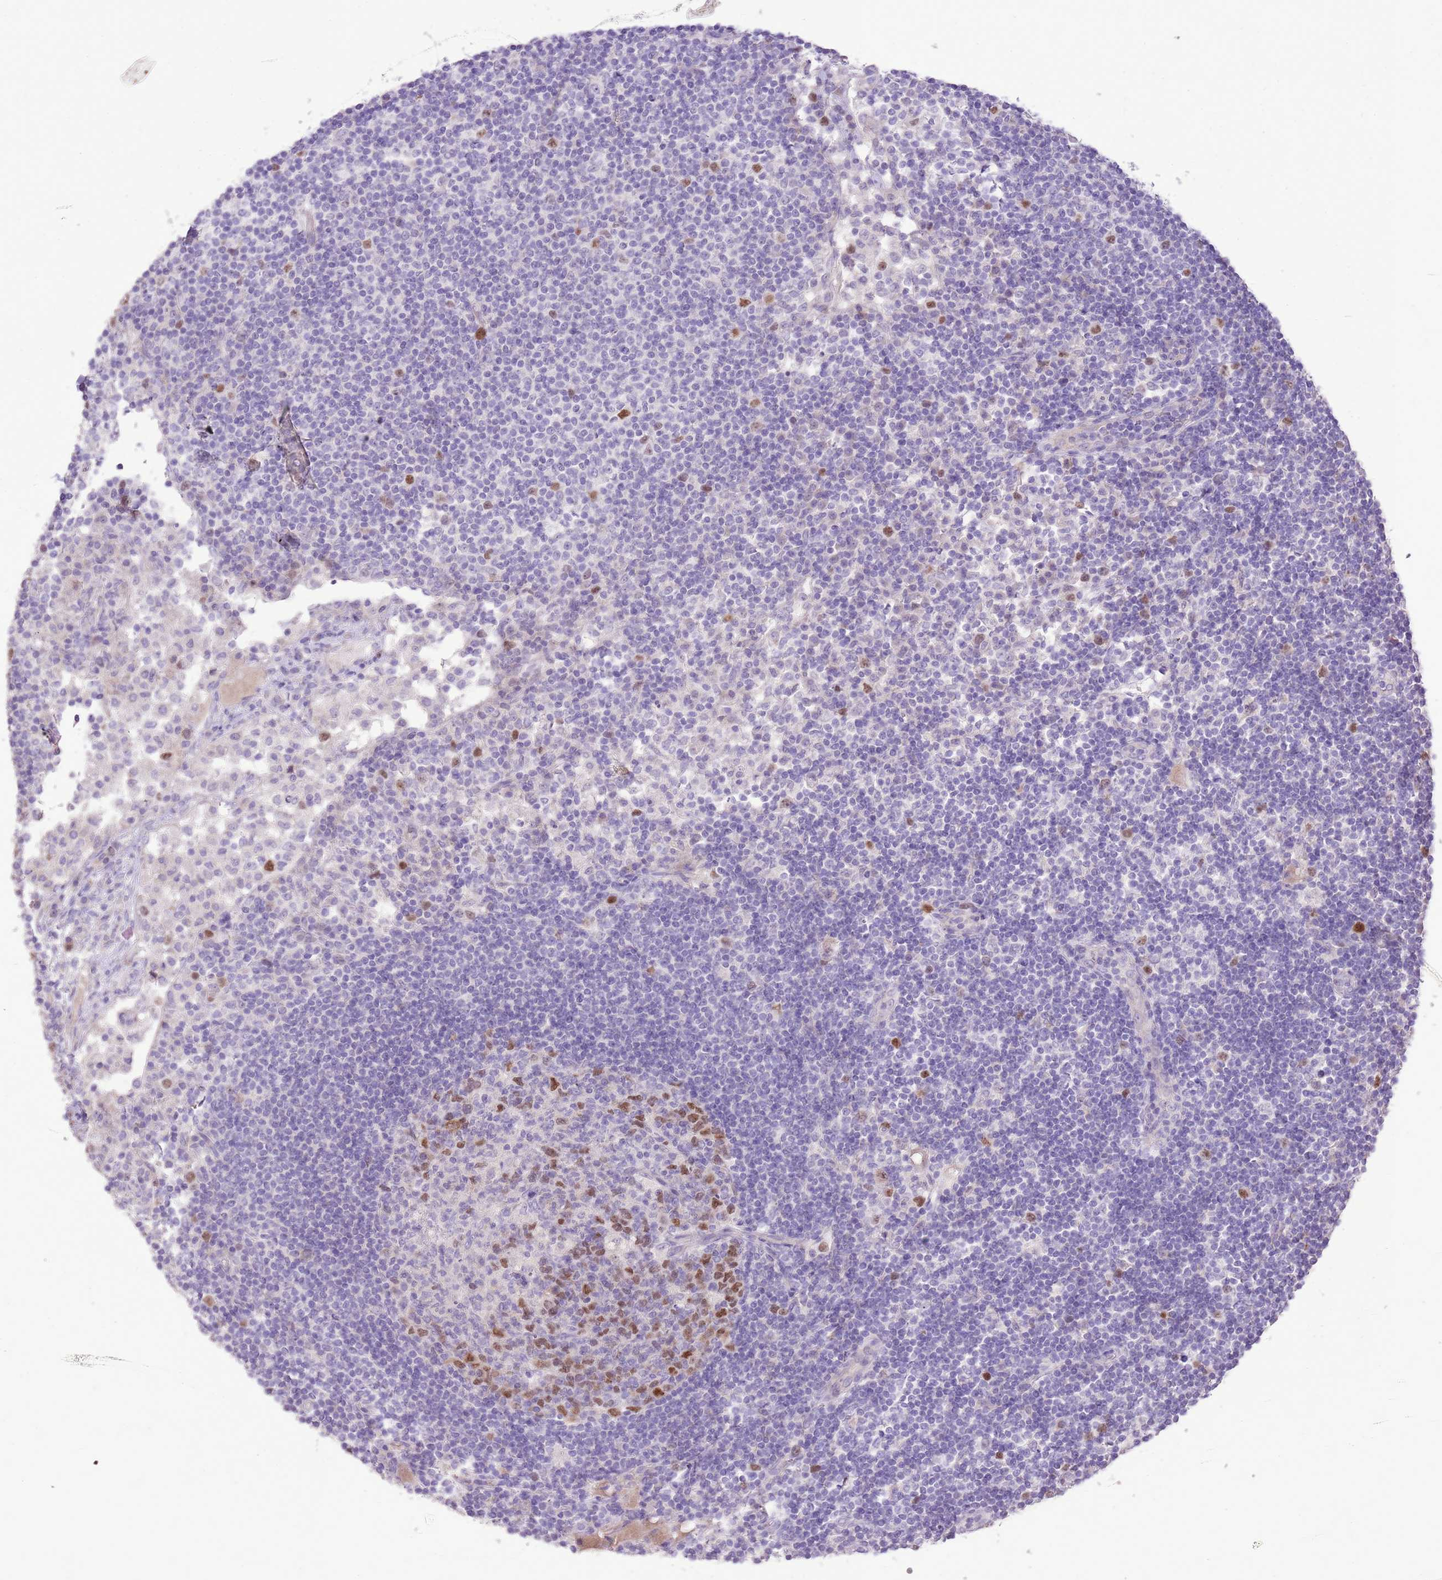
{"staining": {"intensity": "moderate", "quantity": "25%-75%", "location": "nuclear"}, "tissue": "lymph node", "cell_type": "Germinal center cells", "image_type": "normal", "snomed": [{"axis": "morphology", "description": "Normal tissue, NOS"}, {"axis": "topography", "description": "Lymph node"}], "caption": "Immunohistochemistry (IHC) image of unremarkable lymph node: human lymph node stained using immunohistochemistry (IHC) reveals medium levels of moderate protein expression localized specifically in the nuclear of germinal center cells, appearing as a nuclear brown color.", "gene": "GMNN", "patient": {"sex": "female", "age": 53}}